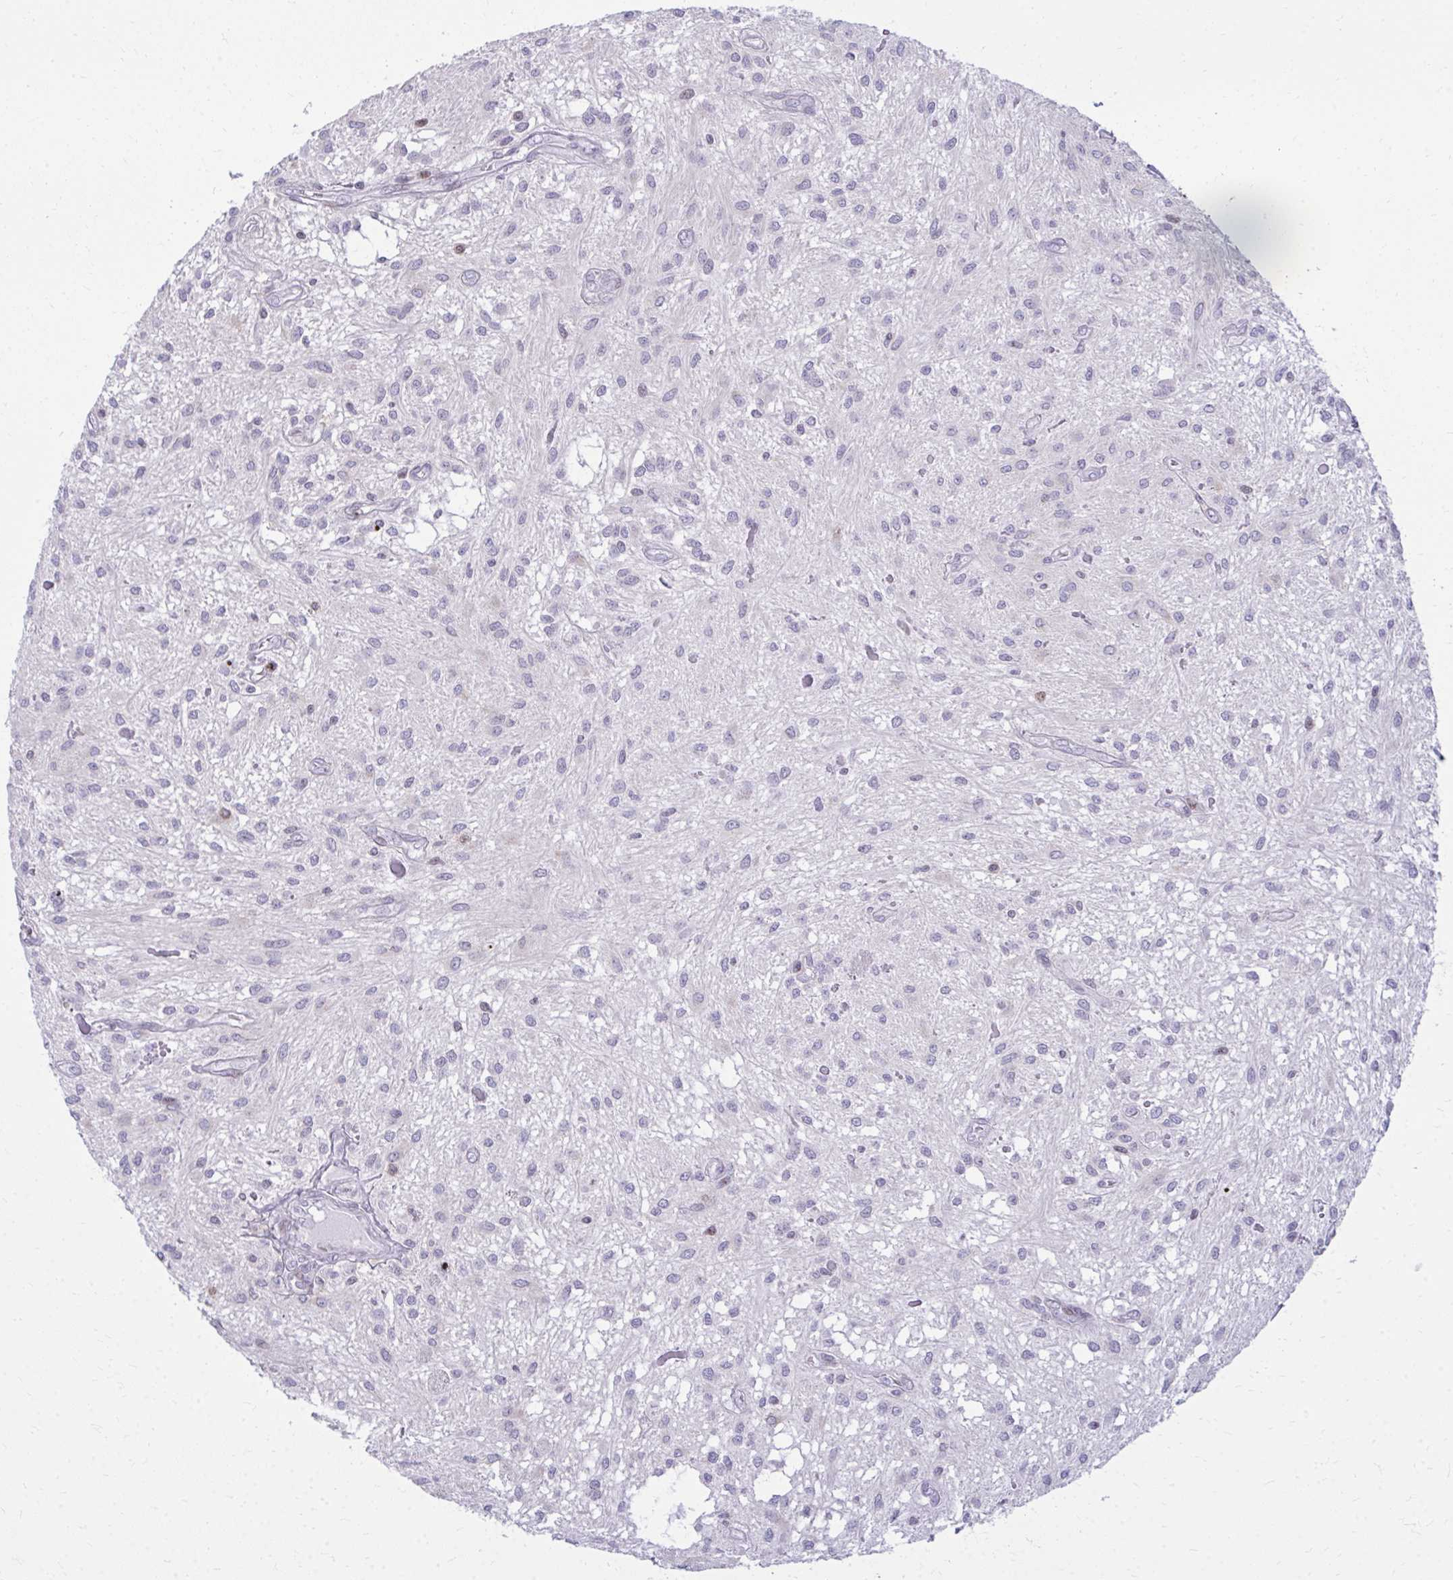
{"staining": {"intensity": "negative", "quantity": "none", "location": "none"}, "tissue": "glioma", "cell_type": "Tumor cells", "image_type": "cancer", "snomed": [{"axis": "morphology", "description": "Glioma, malignant, Low grade"}, {"axis": "topography", "description": "Cerebellum"}], "caption": "This histopathology image is of low-grade glioma (malignant) stained with immunohistochemistry (IHC) to label a protein in brown with the nuclei are counter-stained blue. There is no staining in tumor cells. The staining is performed using DAB (3,3'-diaminobenzidine) brown chromogen with nuclei counter-stained in using hematoxylin.", "gene": "AP5M1", "patient": {"sex": "female", "age": 14}}